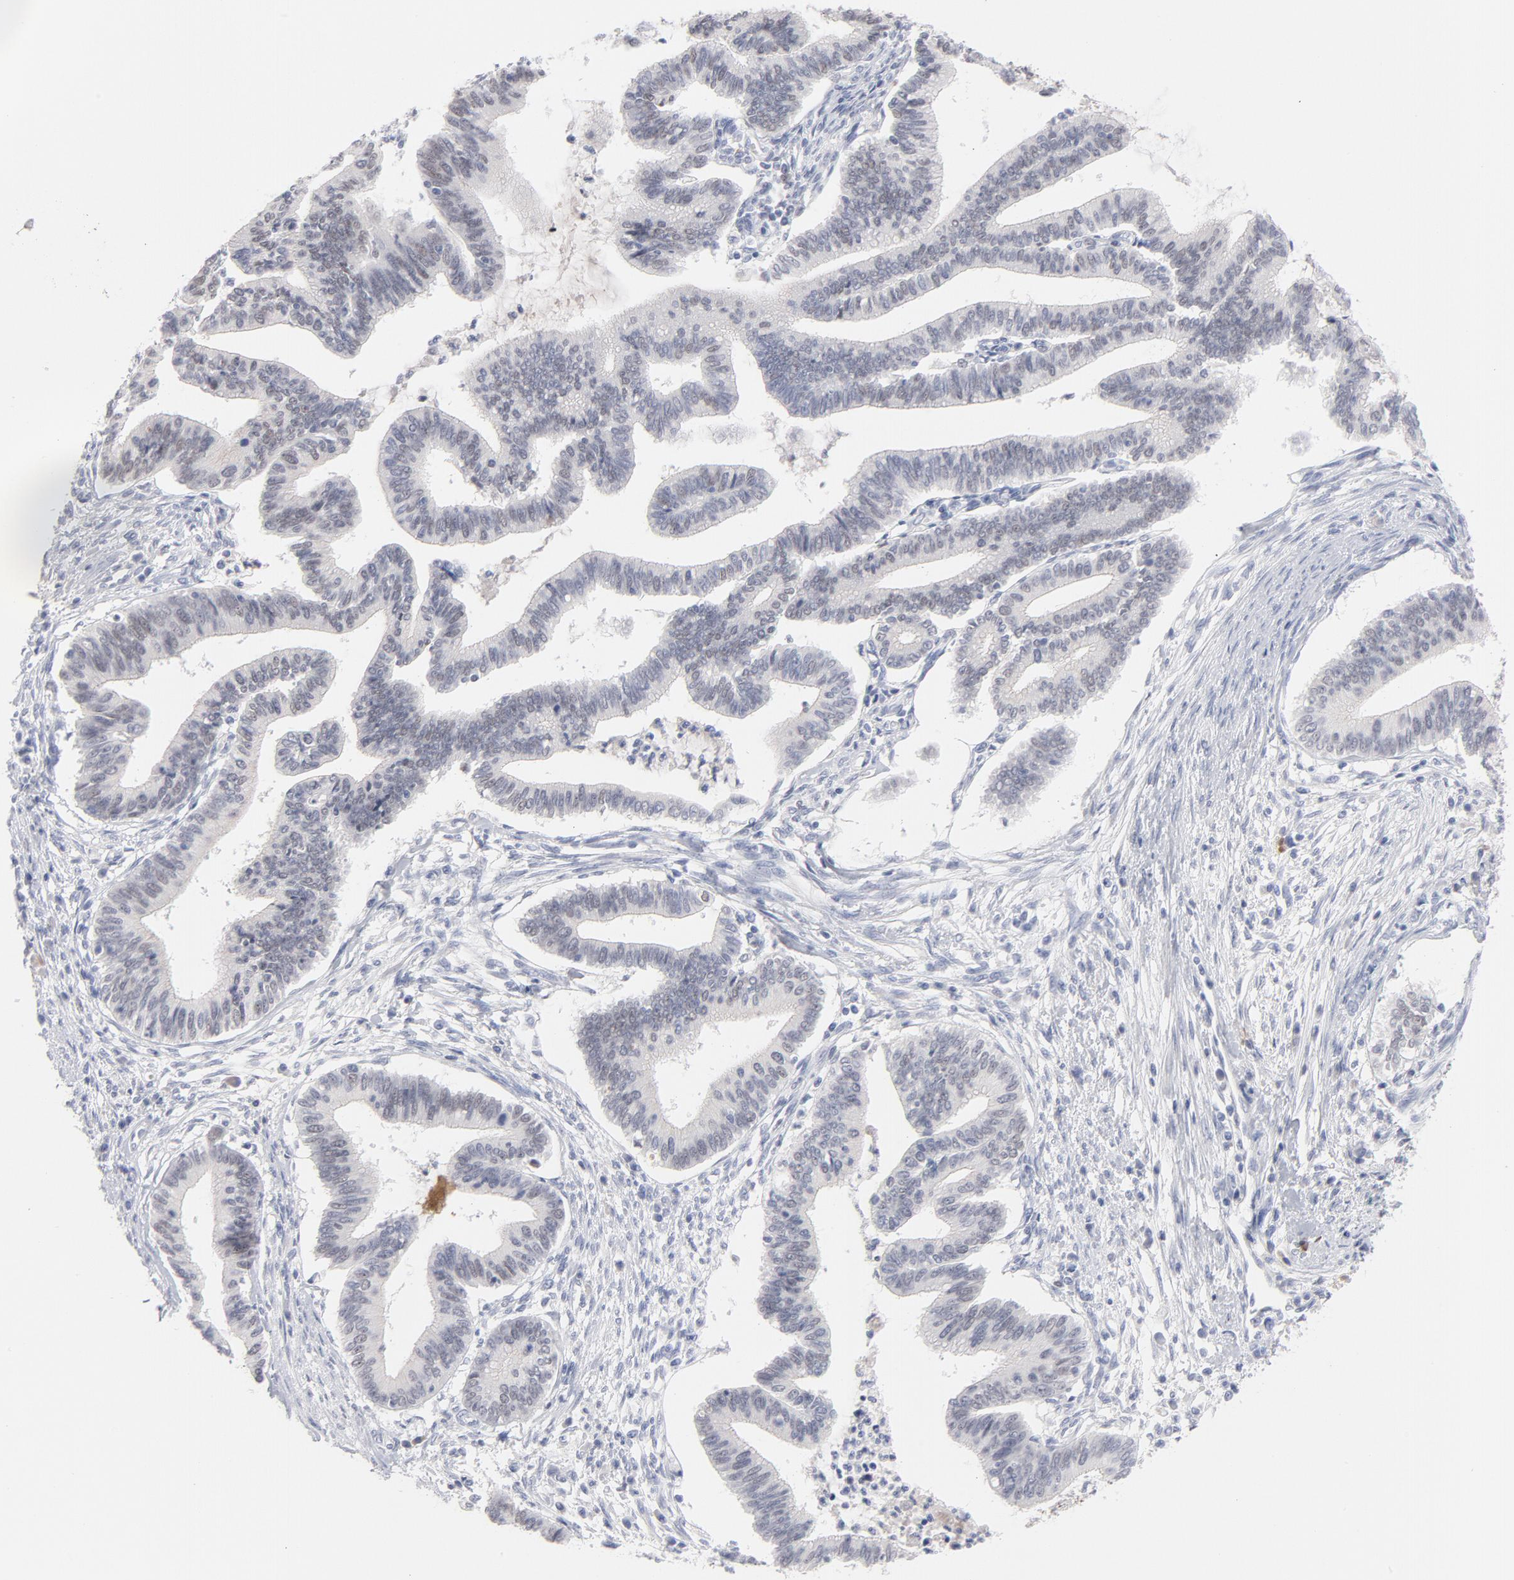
{"staining": {"intensity": "weak", "quantity": "25%-75%", "location": "nuclear"}, "tissue": "cervical cancer", "cell_type": "Tumor cells", "image_type": "cancer", "snomed": [{"axis": "morphology", "description": "Adenocarcinoma, NOS"}, {"axis": "topography", "description": "Cervix"}], "caption": "Weak nuclear protein staining is present in about 25%-75% of tumor cells in cervical cancer (adenocarcinoma).", "gene": "MCM7", "patient": {"sex": "female", "age": 36}}